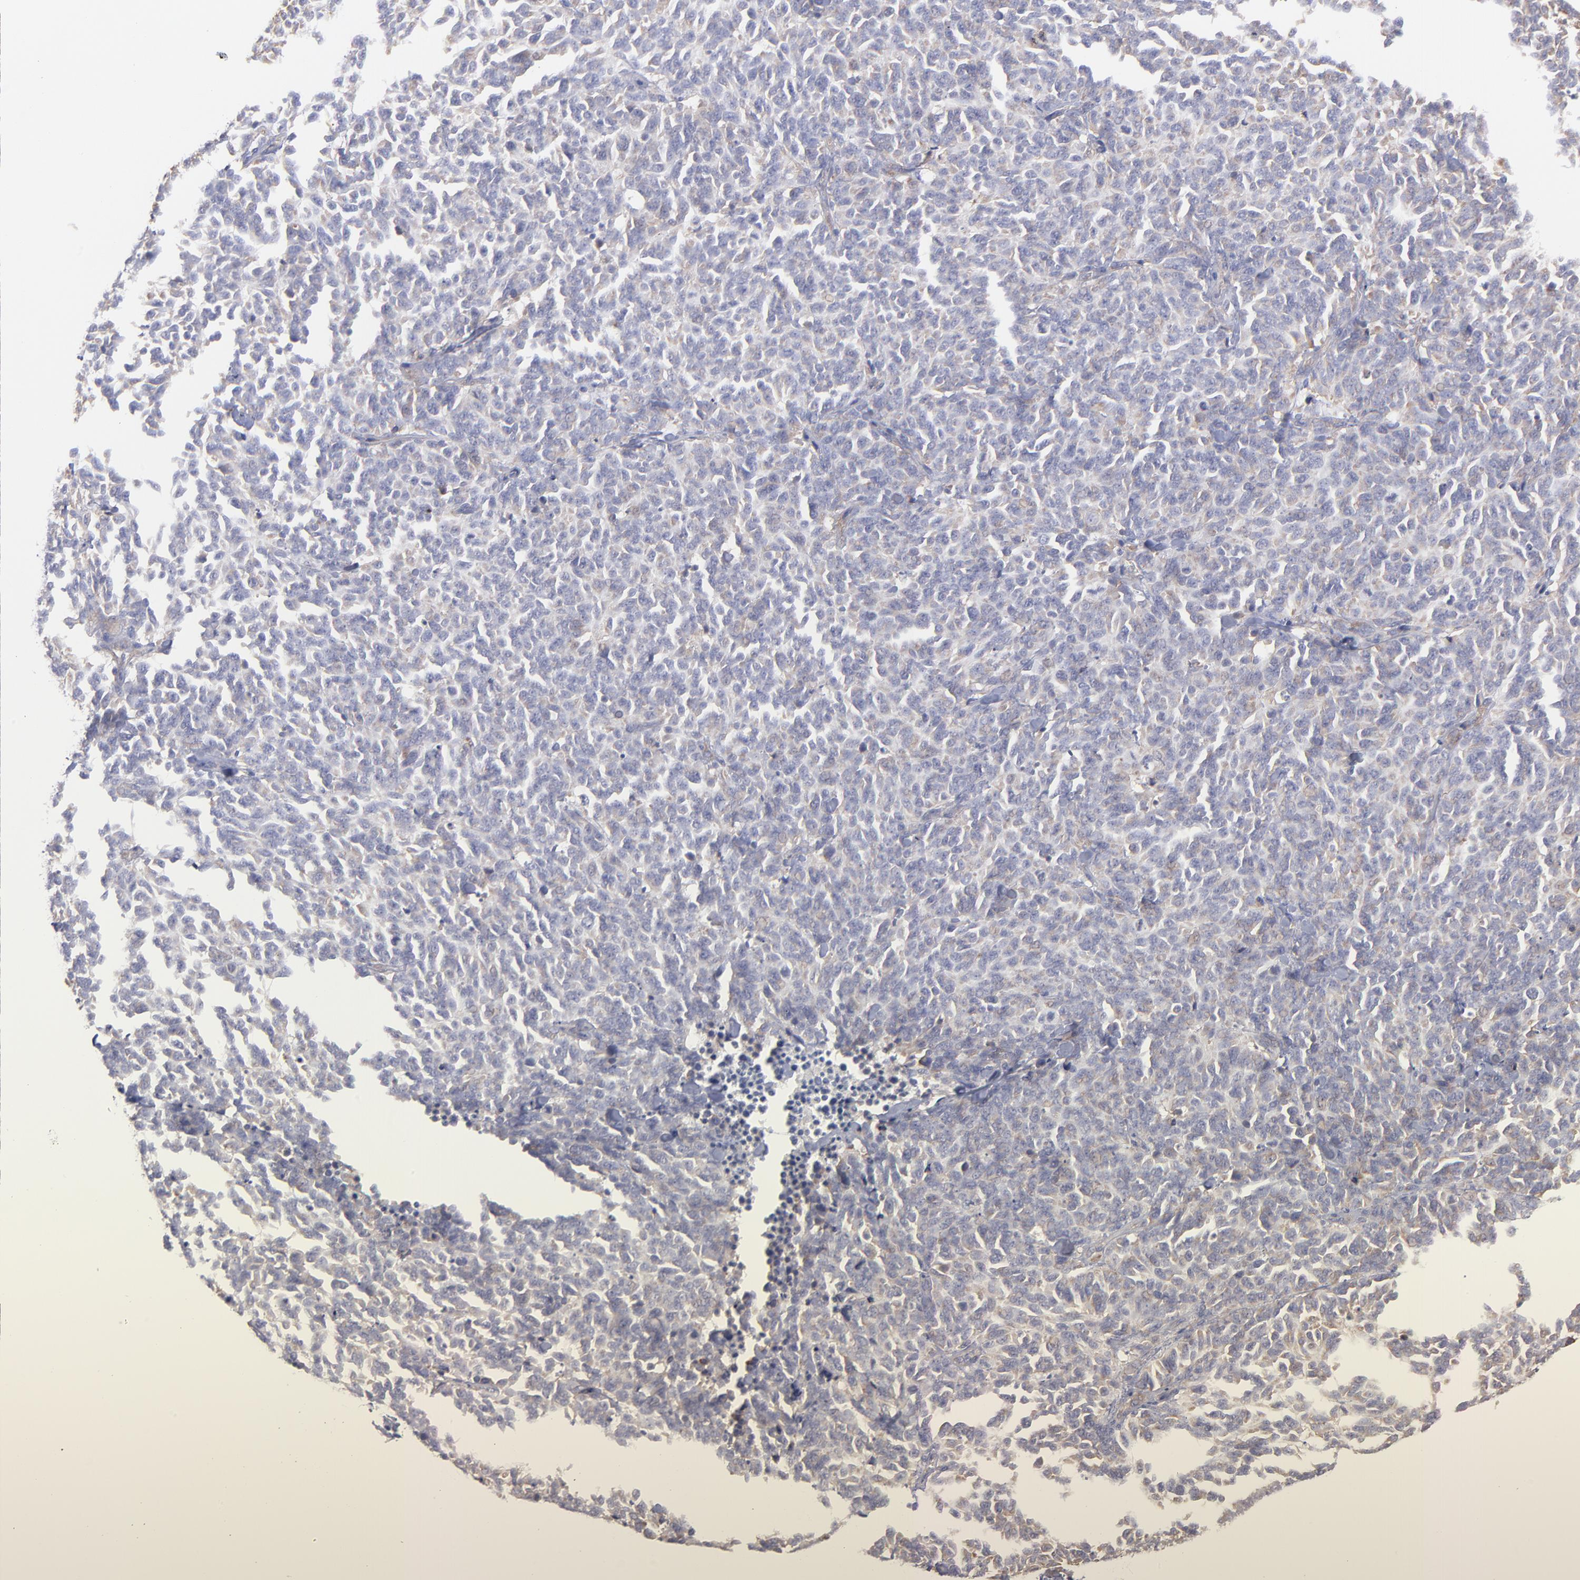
{"staining": {"intensity": "negative", "quantity": "none", "location": "none"}, "tissue": "lung cancer", "cell_type": "Tumor cells", "image_type": "cancer", "snomed": [{"axis": "morphology", "description": "Neoplasm, malignant, NOS"}, {"axis": "topography", "description": "Lung"}], "caption": "The immunohistochemistry (IHC) photomicrograph has no significant expression in tumor cells of lung cancer (malignant neoplasm) tissue.", "gene": "RPLP0", "patient": {"sex": "female", "age": 58}}